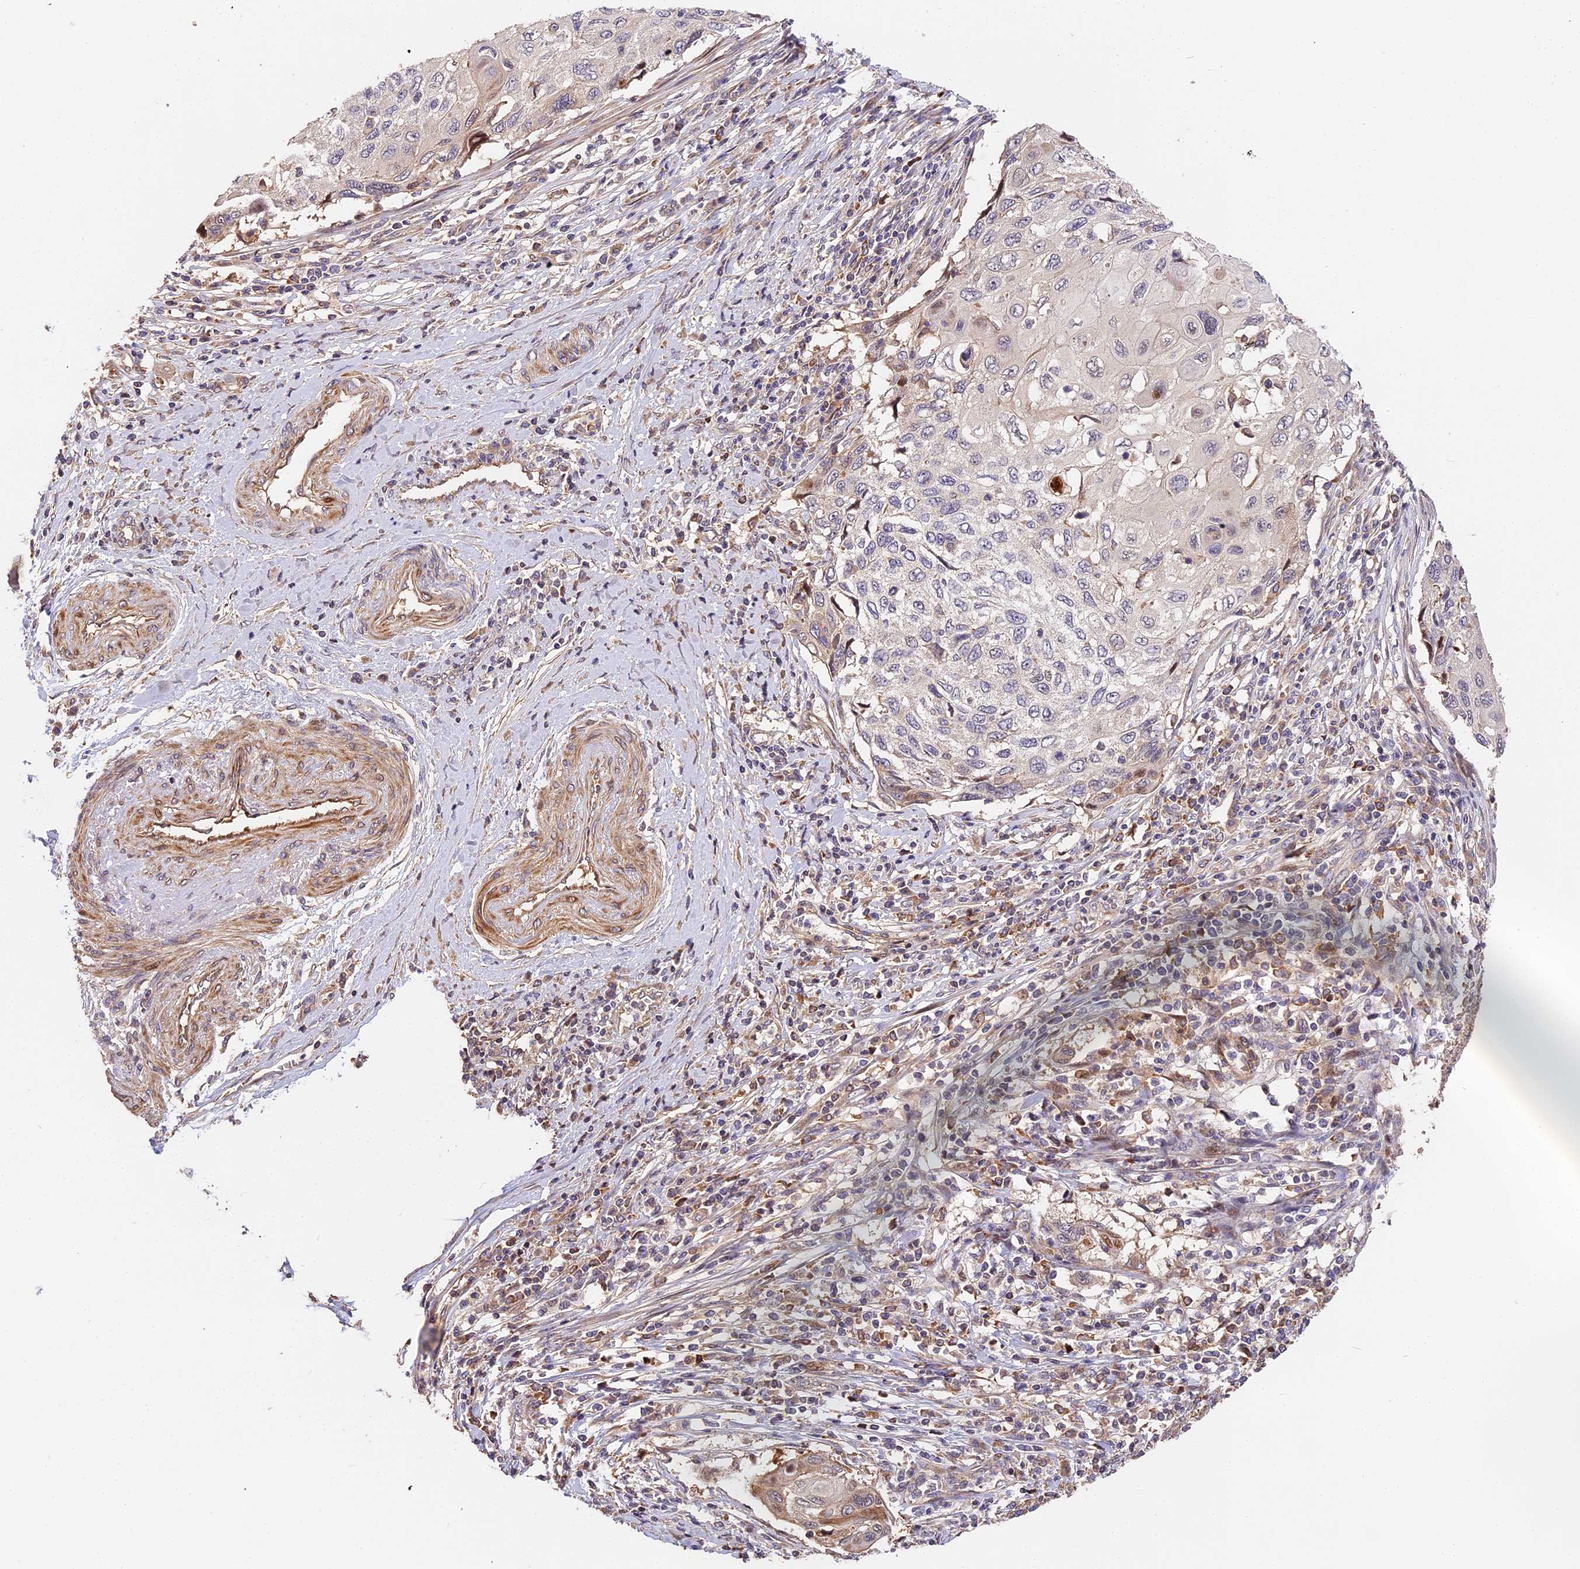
{"staining": {"intensity": "negative", "quantity": "none", "location": "none"}, "tissue": "cervical cancer", "cell_type": "Tumor cells", "image_type": "cancer", "snomed": [{"axis": "morphology", "description": "Squamous cell carcinoma, NOS"}, {"axis": "topography", "description": "Cervix"}], "caption": "The photomicrograph reveals no staining of tumor cells in cervical squamous cell carcinoma.", "gene": "ARHGAP17", "patient": {"sex": "female", "age": 70}}